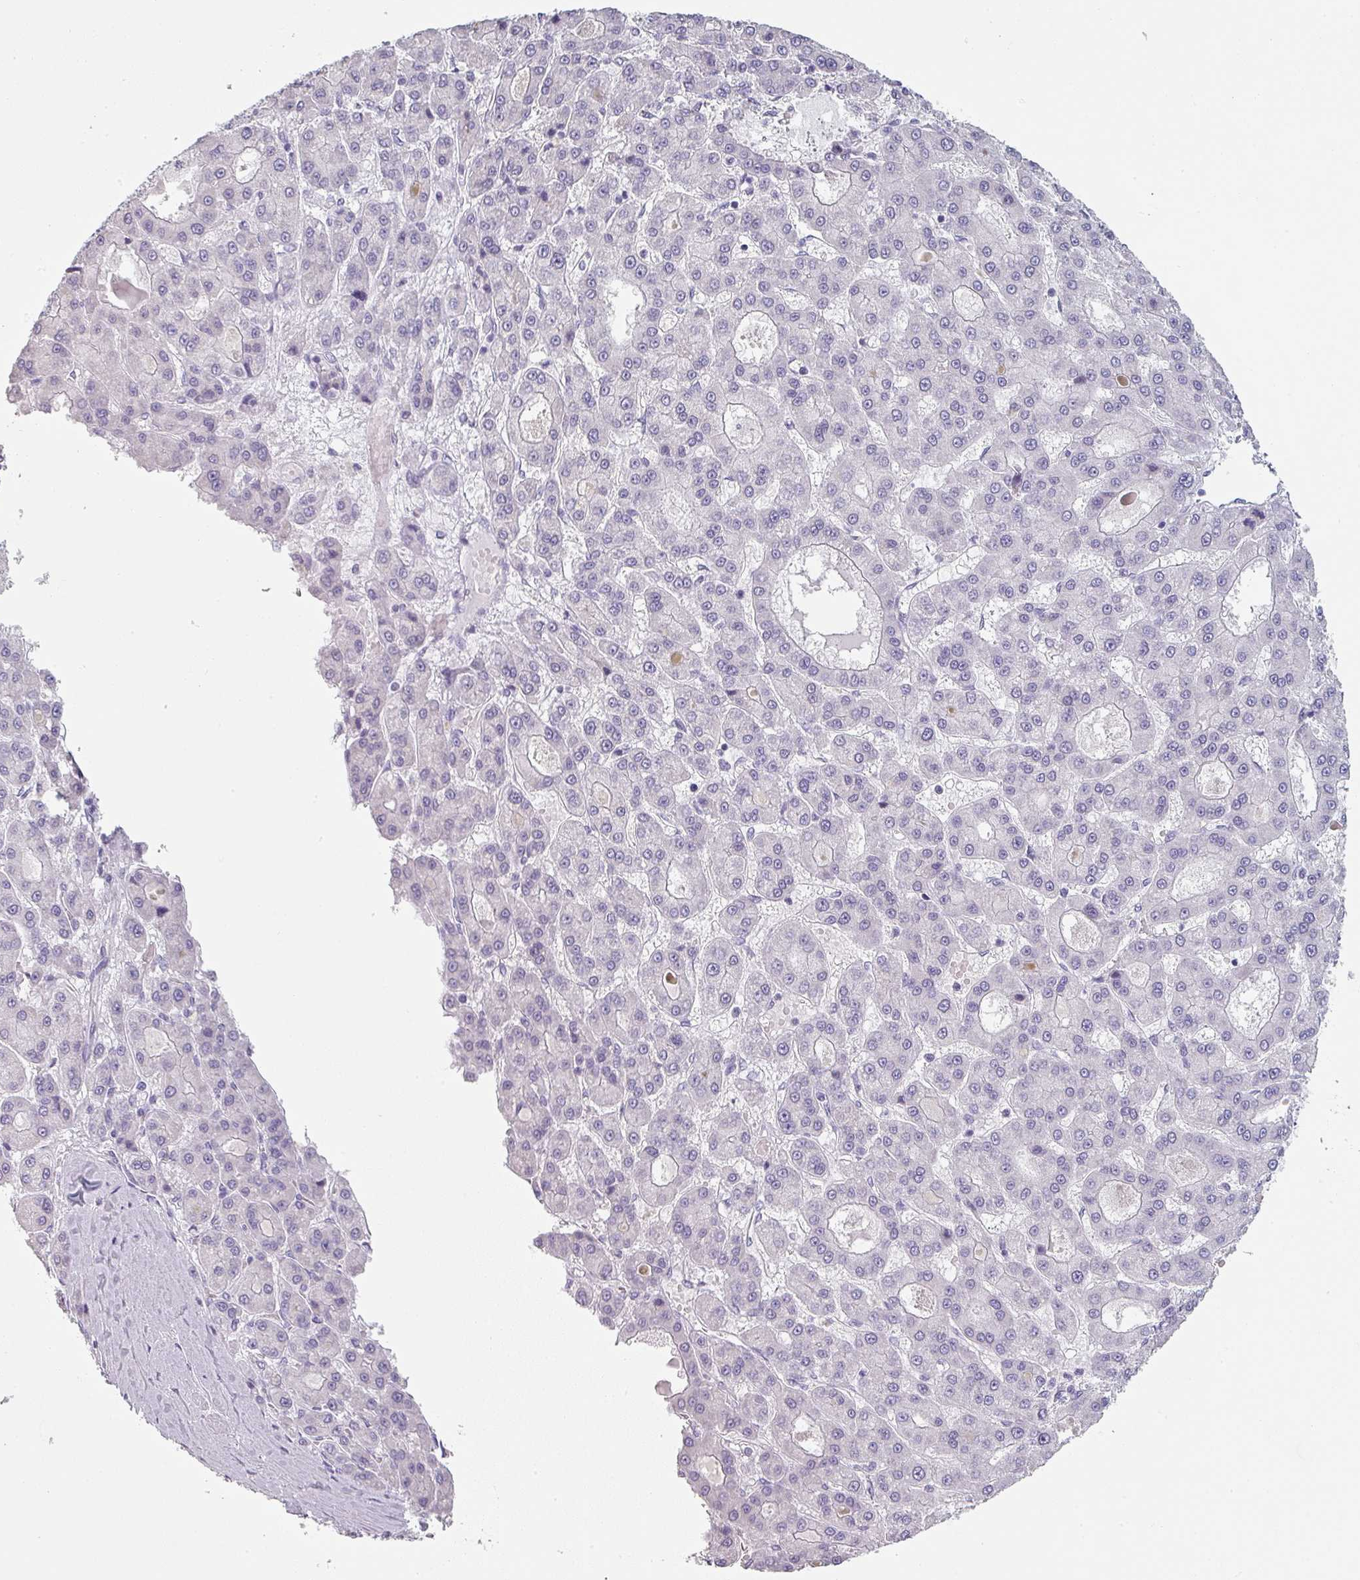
{"staining": {"intensity": "negative", "quantity": "none", "location": "none"}, "tissue": "liver cancer", "cell_type": "Tumor cells", "image_type": "cancer", "snomed": [{"axis": "morphology", "description": "Carcinoma, Hepatocellular, NOS"}, {"axis": "topography", "description": "Liver"}], "caption": "High magnification brightfield microscopy of liver cancer (hepatocellular carcinoma) stained with DAB (3,3'-diaminobenzidine) (brown) and counterstained with hematoxylin (blue): tumor cells show no significant staining.", "gene": "SFTPA1", "patient": {"sex": "male", "age": 70}}